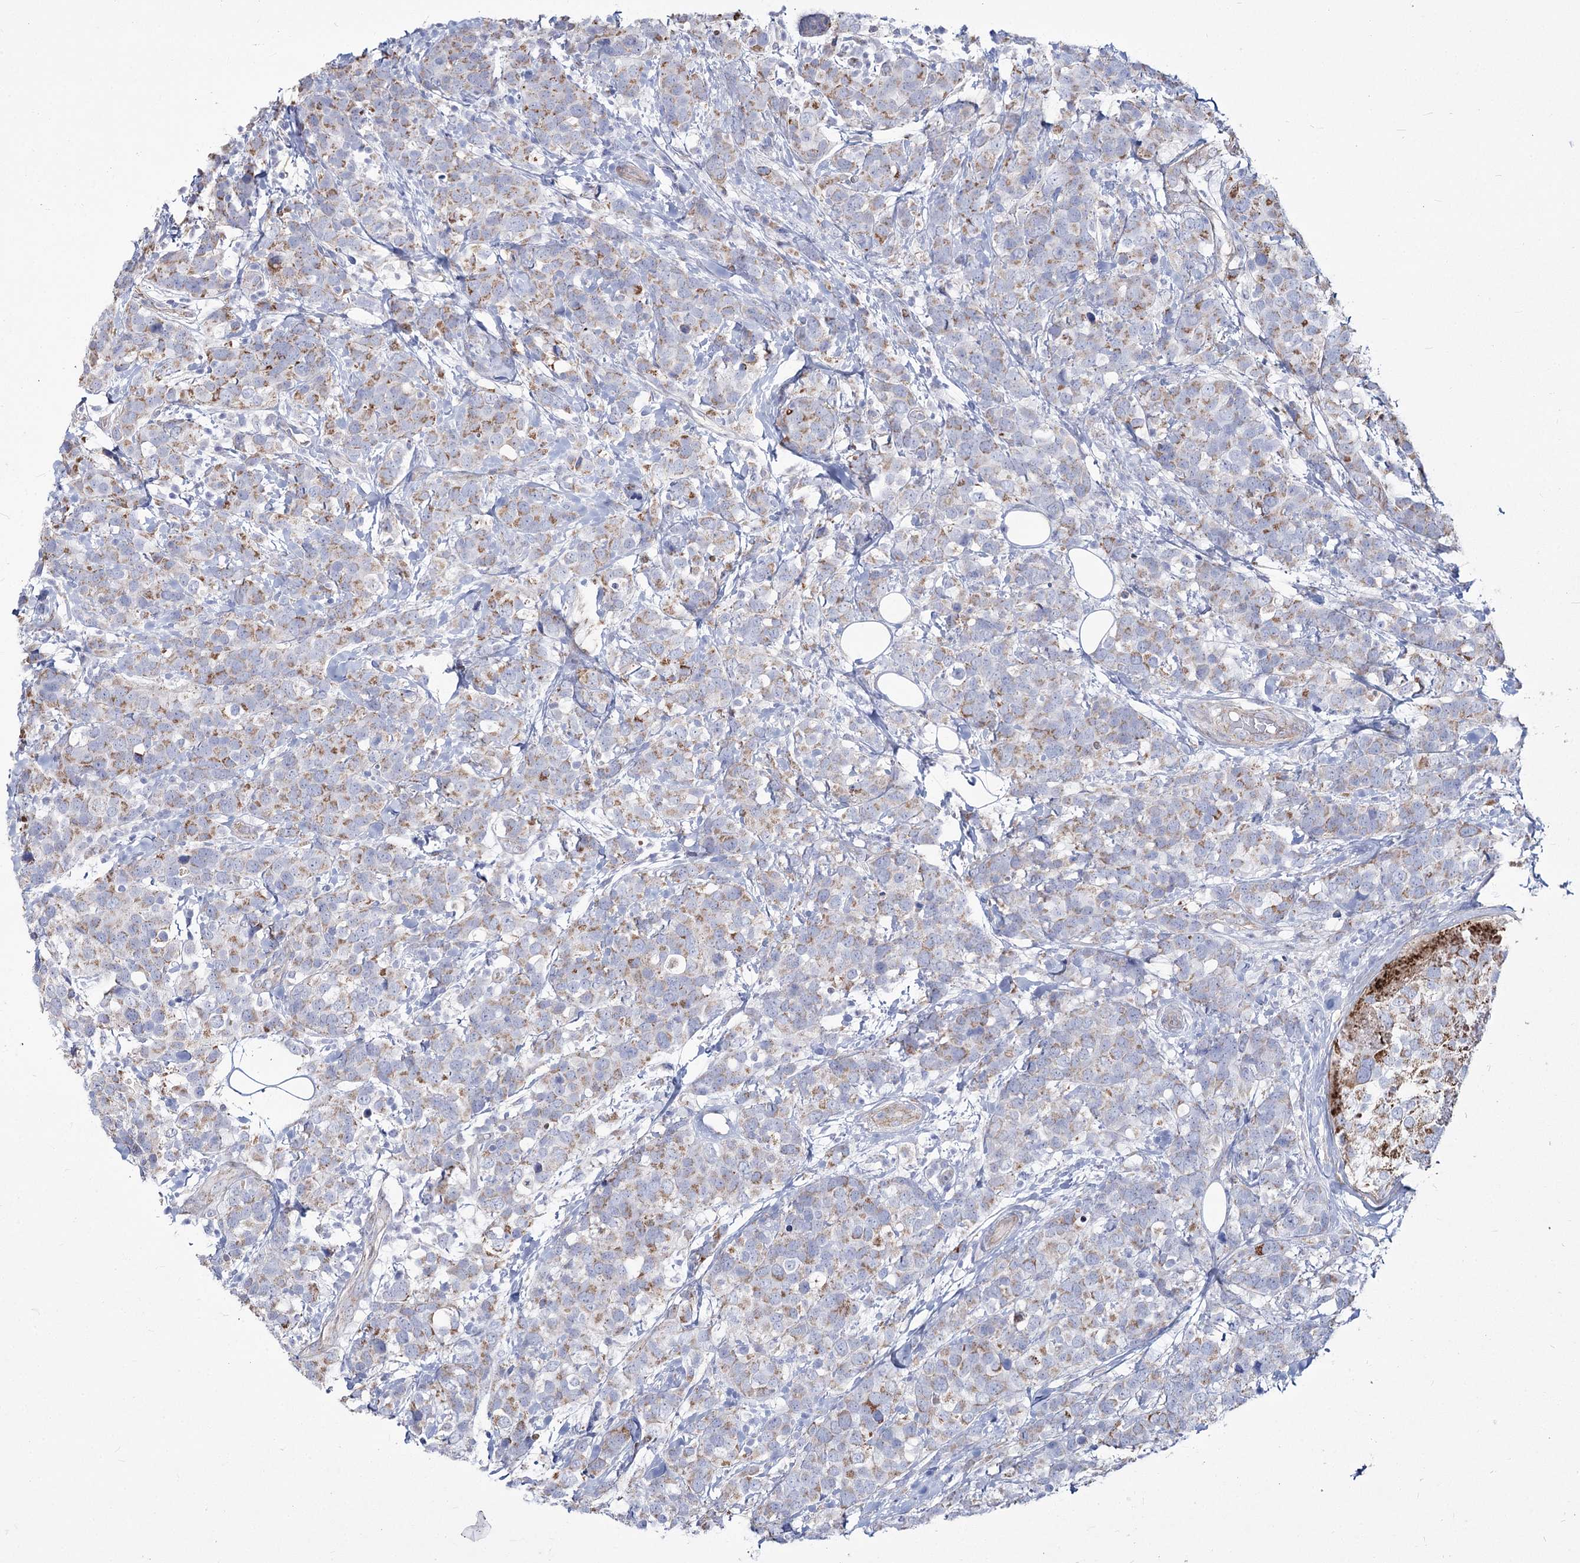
{"staining": {"intensity": "weak", "quantity": "25%-75%", "location": "cytoplasmic/membranous"}, "tissue": "breast cancer", "cell_type": "Tumor cells", "image_type": "cancer", "snomed": [{"axis": "morphology", "description": "Lobular carcinoma"}, {"axis": "topography", "description": "Breast"}], "caption": "This is an image of immunohistochemistry staining of breast cancer (lobular carcinoma), which shows weak staining in the cytoplasmic/membranous of tumor cells.", "gene": "ME3", "patient": {"sex": "female", "age": 59}}